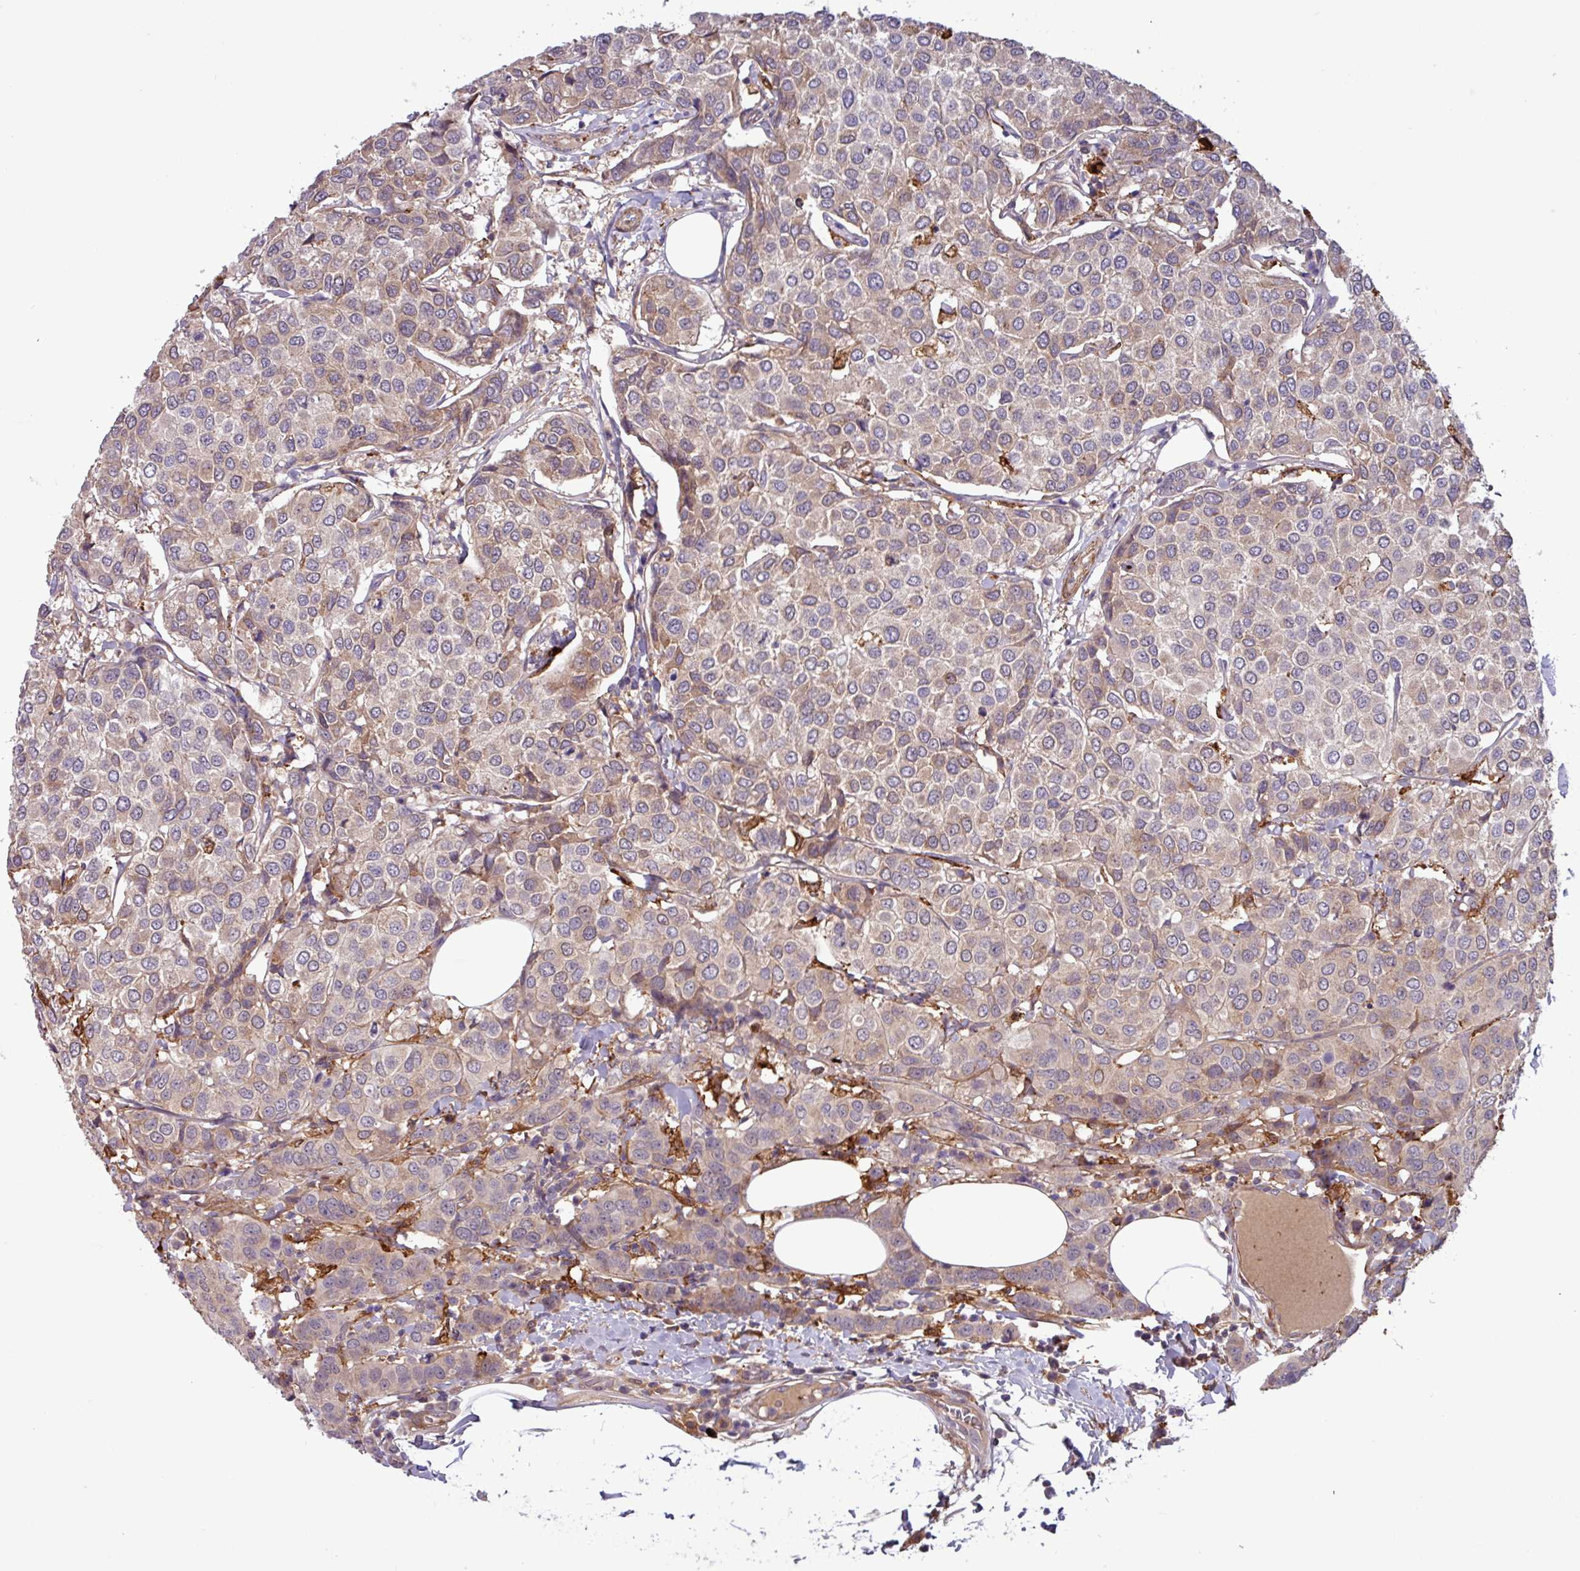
{"staining": {"intensity": "weak", "quantity": "25%-75%", "location": "cytoplasmic/membranous"}, "tissue": "breast cancer", "cell_type": "Tumor cells", "image_type": "cancer", "snomed": [{"axis": "morphology", "description": "Duct carcinoma"}, {"axis": "topography", "description": "Breast"}], "caption": "Tumor cells show low levels of weak cytoplasmic/membranous expression in about 25%-75% of cells in human breast cancer (invasive ductal carcinoma). Nuclei are stained in blue.", "gene": "PCED1A", "patient": {"sex": "female", "age": 55}}